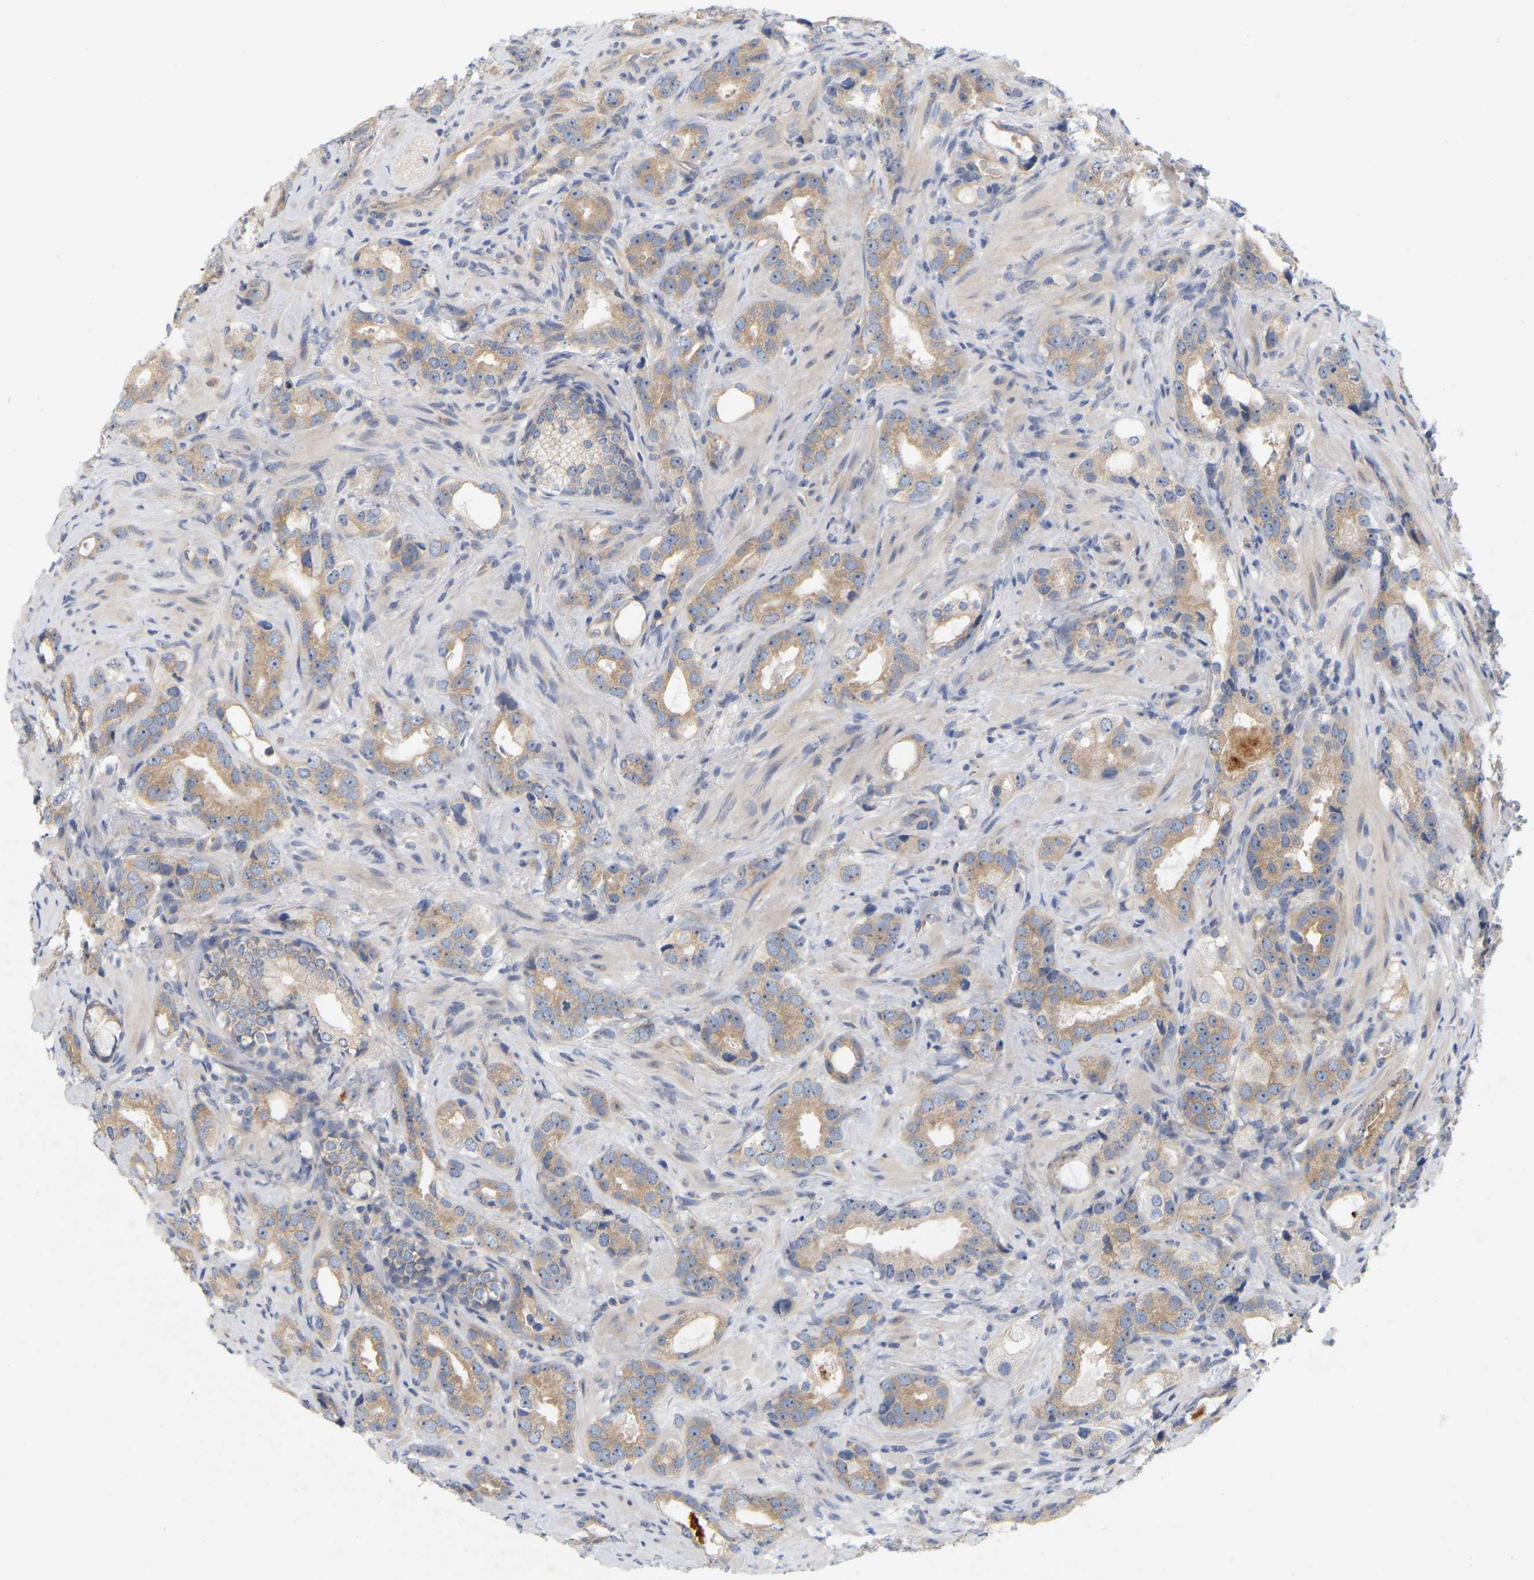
{"staining": {"intensity": "moderate", "quantity": ">75%", "location": "cytoplasmic/membranous"}, "tissue": "prostate cancer", "cell_type": "Tumor cells", "image_type": "cancer", "snomed": [{"axis": "morphology", "description": "Adenocarcinoma, High grade"}, {"axis": "topography", "description": "Prostate"}], "caption": "Human prostate cancer stained with a protein marker exhibits moderate staining in tumor cells.", "gene": "MINDY4", "patient": {"sex": "male", "age": 63}}